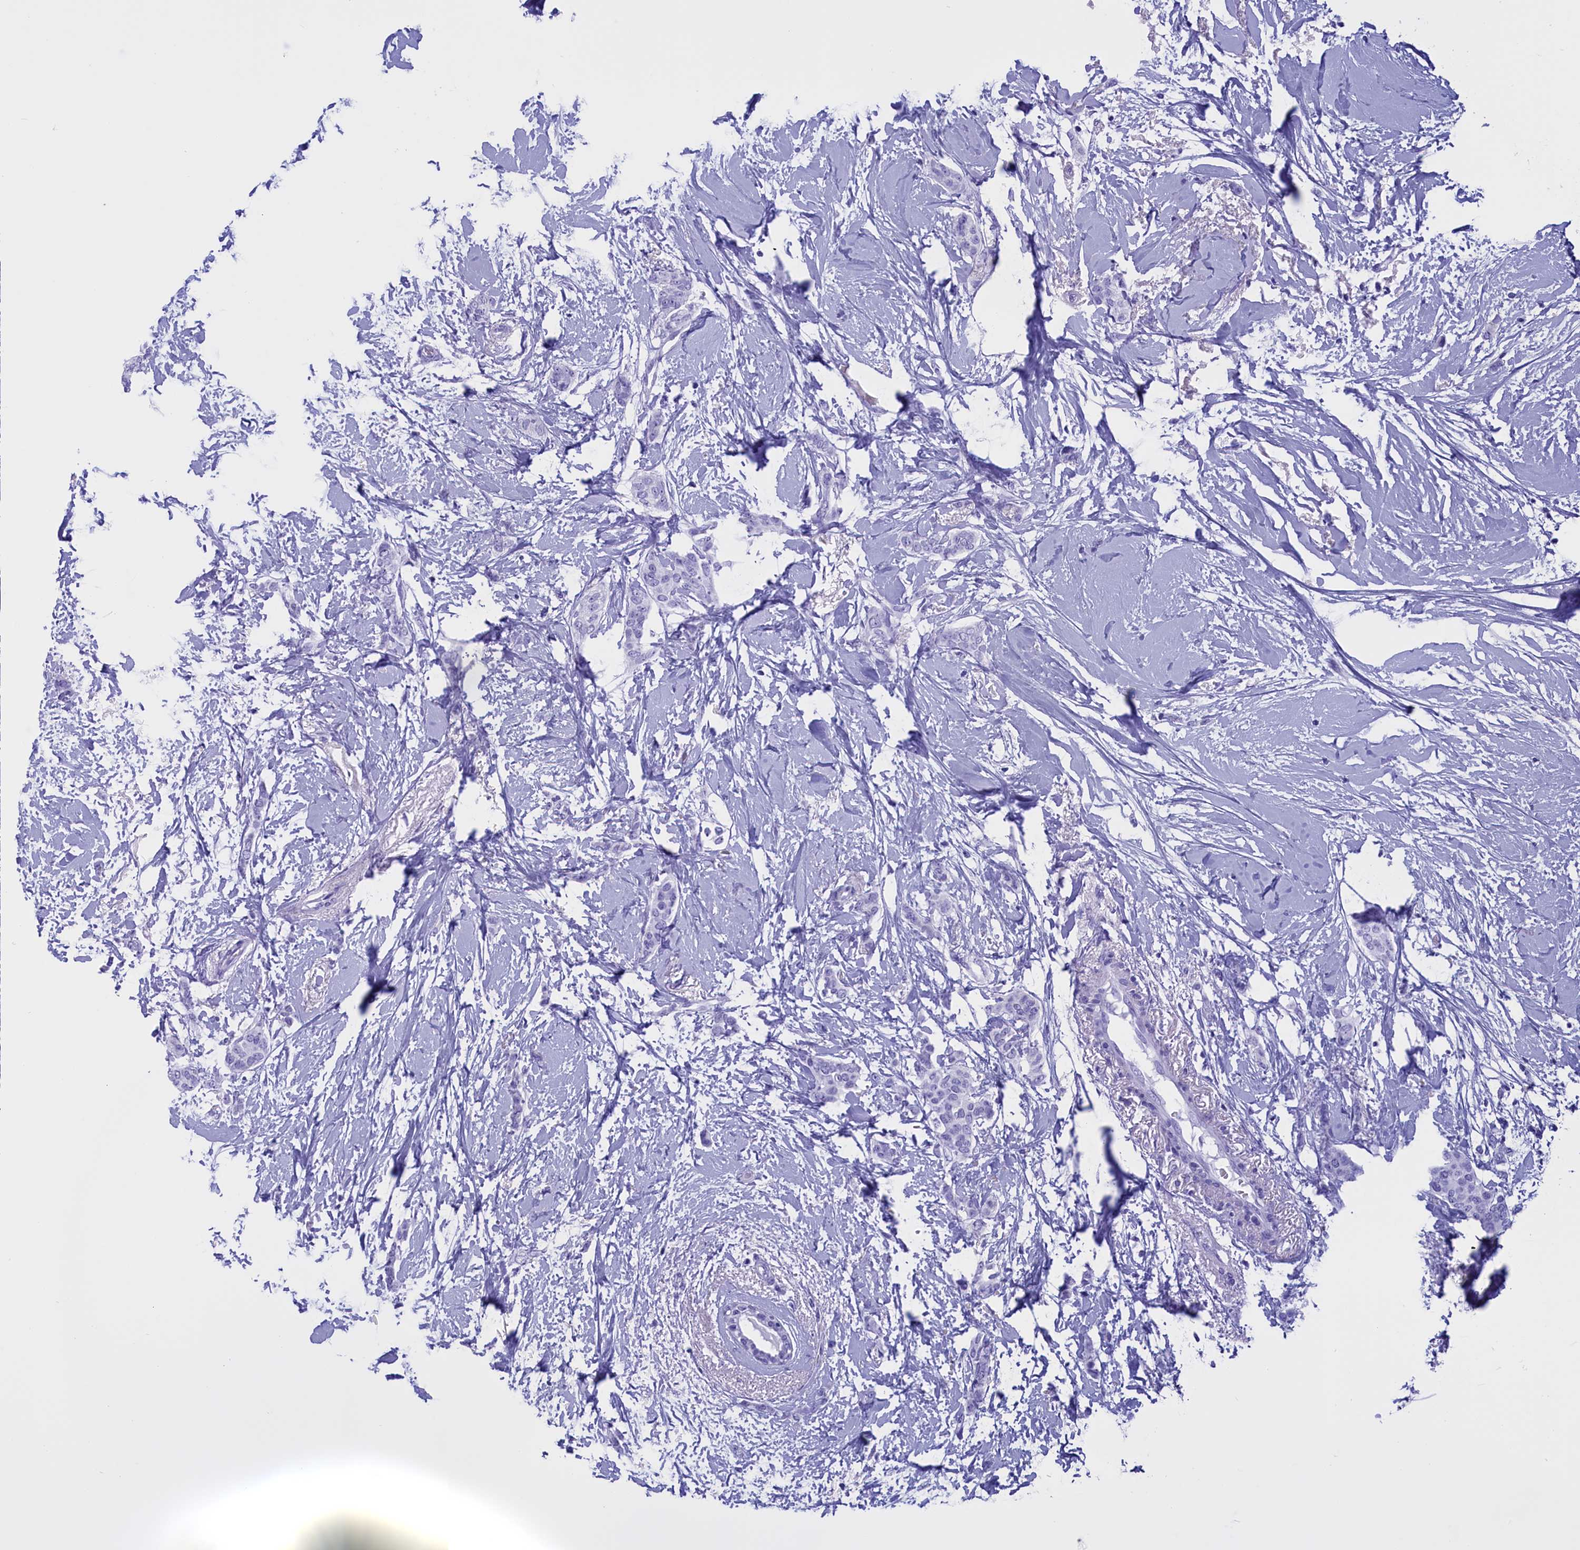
{"staining": {"intensity": "negative", "quantity": "none", "location": "none"}, "tissue": "breast cancer", "cell_type": "Tumor cells", "image_type": "cancer", "snomed": [{"axis": "morphology", "description": "Duct carcinoma"}, {"axis": "topography", "description": "Breast"}], "caption": "Immunohistochemistry histopathology image of neoplastic tissue: breast cancer stained with DAB (3,3'-diaminobenzidine) reveals no significant protein staining in tumor cells. (Brightfield microscopy of DAB immunohistochemistry at high magnification).", "gene": "BRI3", "patient": {"sex": "female", "age": 72}}